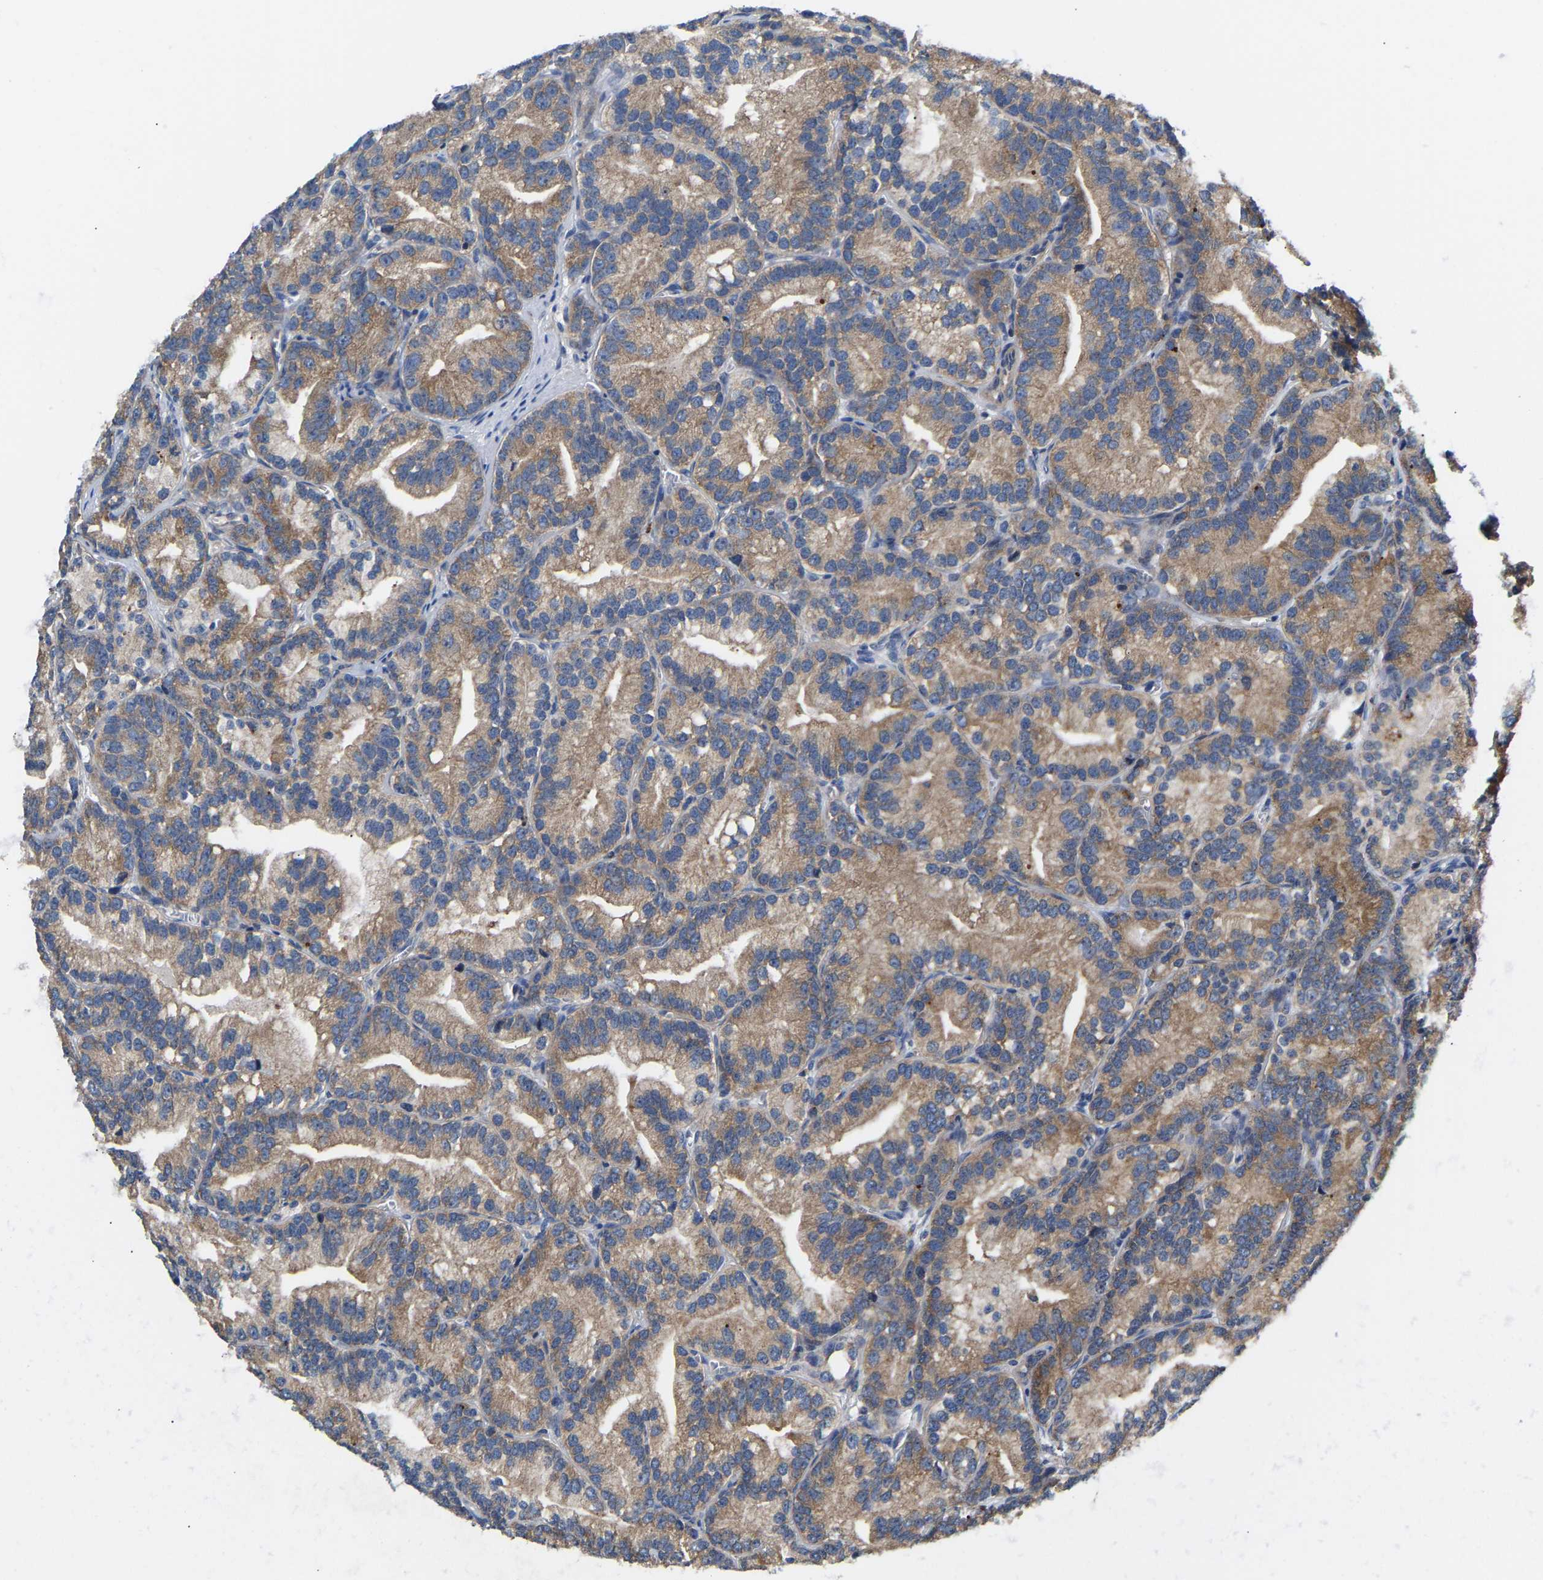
{"staining": {"intensity": "moderate", "quantity": ">75%", "location": "cytoplasmic/membranous"}, "tissue": "prostate cancer", "cell_type": "Tumor cells", "image_type": "cancer", "snomed": [{"axis": "morphology", "description": "Adenocarcinoma, Low grade"}, {"axis": "topography", "description": "Prostate"}], "caption": "IHC image of prostate cancer stained for a protein (brown), which reveals medium levels of moderate cytoplasmic/membranous staining in approximately >75% of tumor cells.", "gene": "AIMP2", "patient": {"sex": "male", "age": 89}}